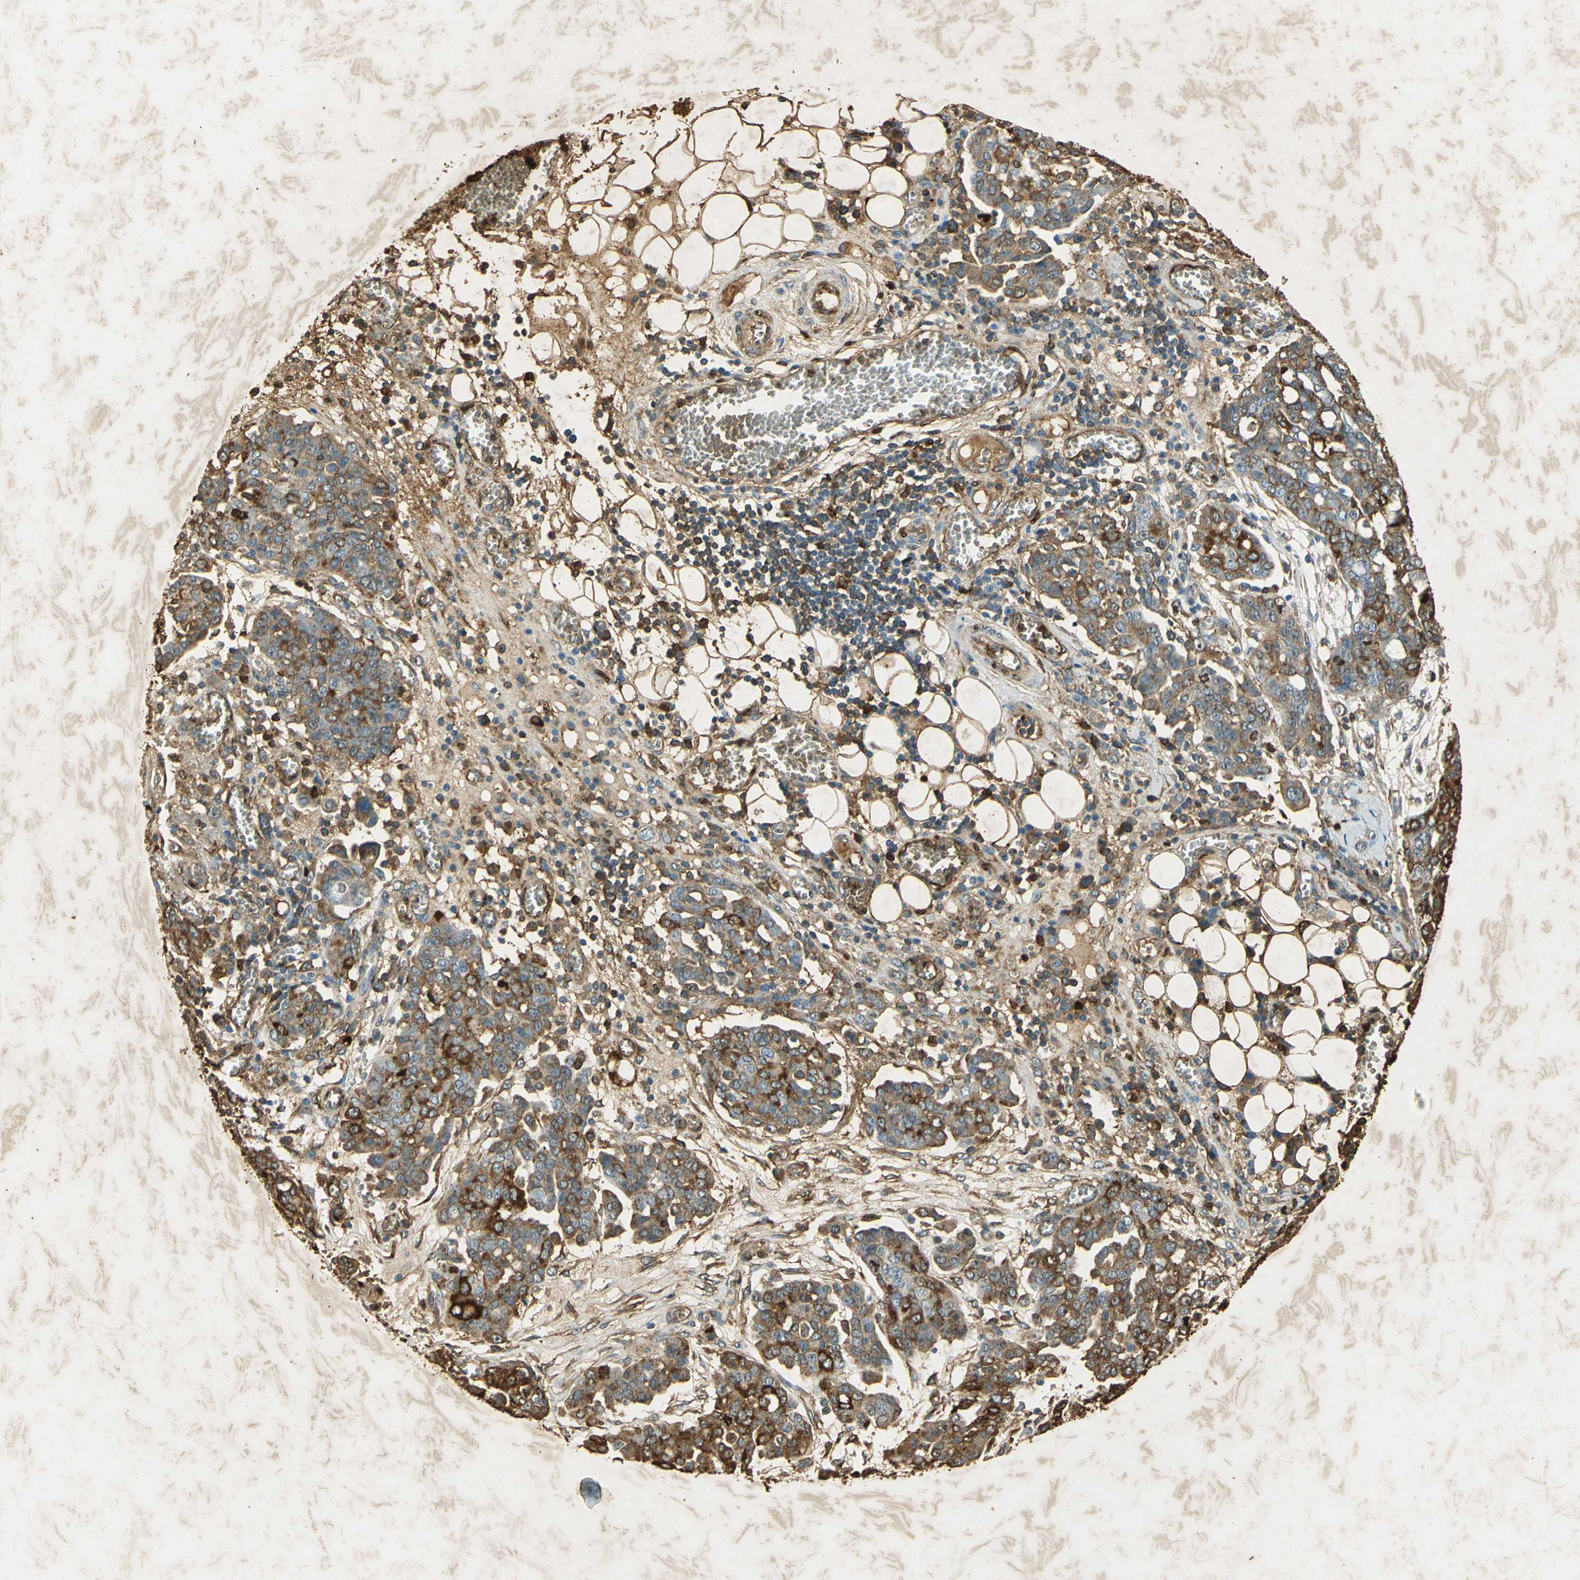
{"staining": {"intensity": "moderate", "quantity": ">75%", "location": "cytoplasmic/membranous"}, "tissue": "ovarian cancer", "cell_type": "Tumor cells", "image_type": "cancer", "snomed": [{"axis": "morphology", "description": "Cystadenocarcinoma, serous, NOS"}, {"axis": "topography", "description": "Soft tissue"}, {"axis": "topography", "description": "Ovary"}], "caption": "A high-resolution photomicrograph shows IHC staining of ovarian cancer, which exhibits moderate cytoplasmic/membranous staining in about >75% of tumor cells.", "gene": "ANXA4", "patient": {"sex": "female", "age": 57}}